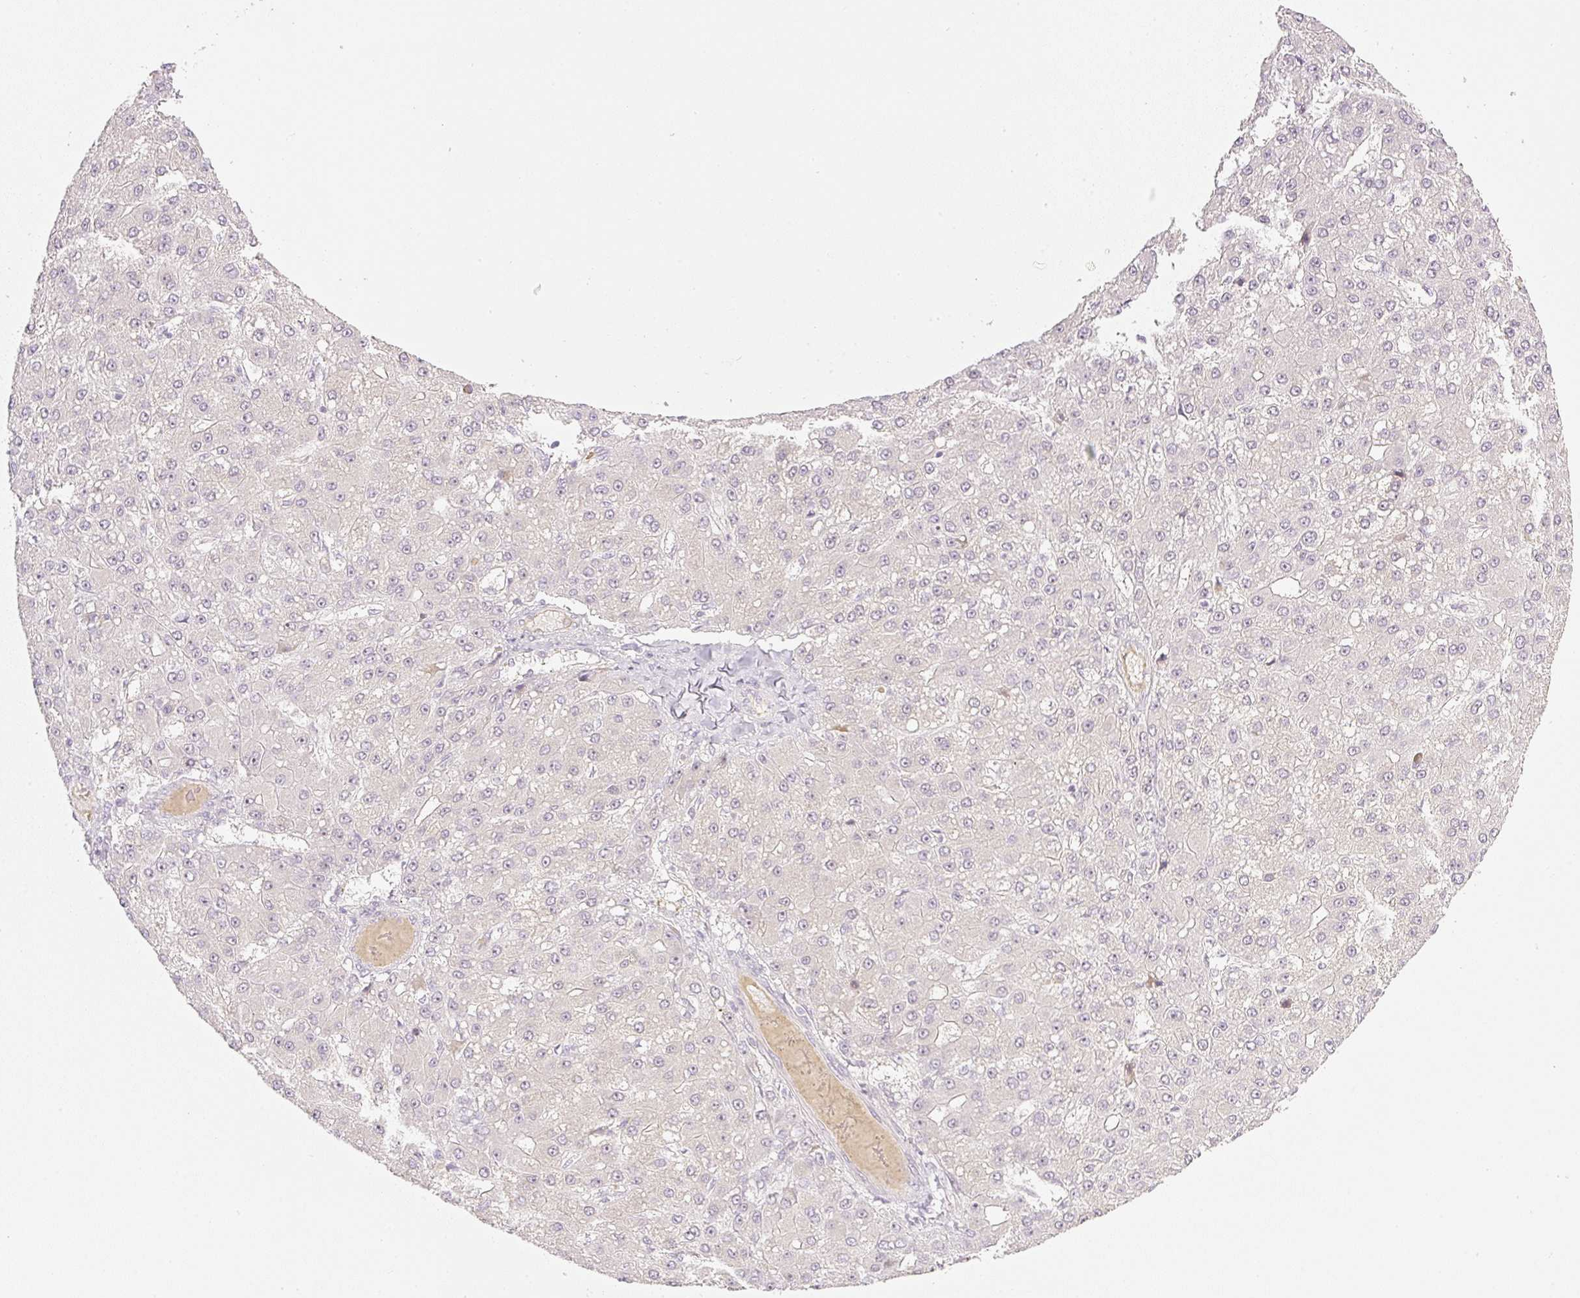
{"staining": {"intensity": "weak", "quantity": "<25%", "location": "nuclear"}, "tissue": "liver cancer", "cell_type": "Tumor cells", "image_type": "cancer", "snomed": [{"axis": "morphology", "description": "Carcinoma, Hepatocellular, NOS"}, {"axis": "topography", "description": "Liver"}], "caption": "Immunohistochemistry (IHC) of human liver hepatocellular carcinoma displays no positivity in tumor cells.", "gene": "AAR2", "patient": {"sex": "male", "age": 67}}